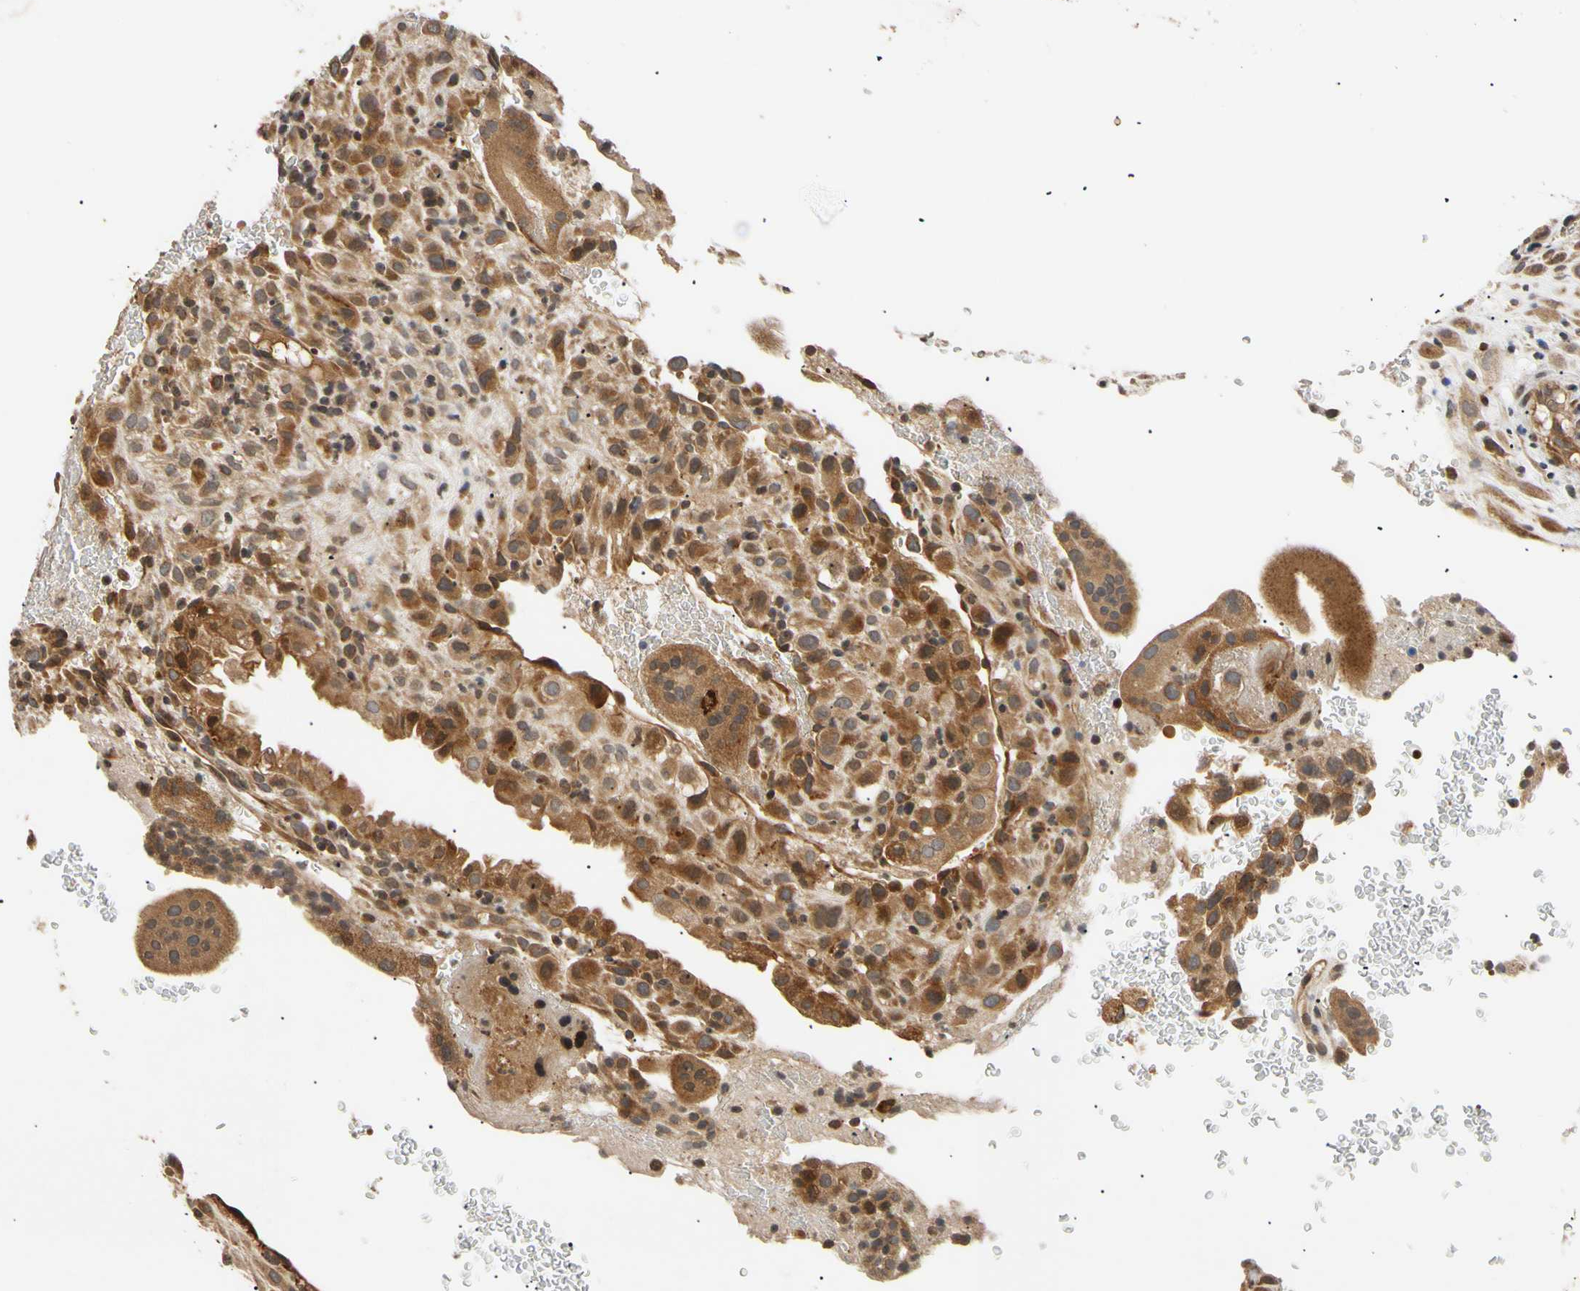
{"staining": {"intensity": "strong", "quantity": ">75%", "location": "cytoplasmic/membranous"}, "tissue": "placenta", "cell_type": "Decidual cells", "image_type": "normal", "snomed": [{"axis": "morphology", "description": "Normal tissue, NOS"}, {"axis": "topography", "description": "Placenta"}], "caption": "The micrograph demonstrates immunohistochemical staining of benign placenta. There is strong cytoplasmic/membranous positivity is appreciated in approximately >75% of decidual cells.", "gene": "MRPS22", "patient": {"sex": "female", "age": 19}}